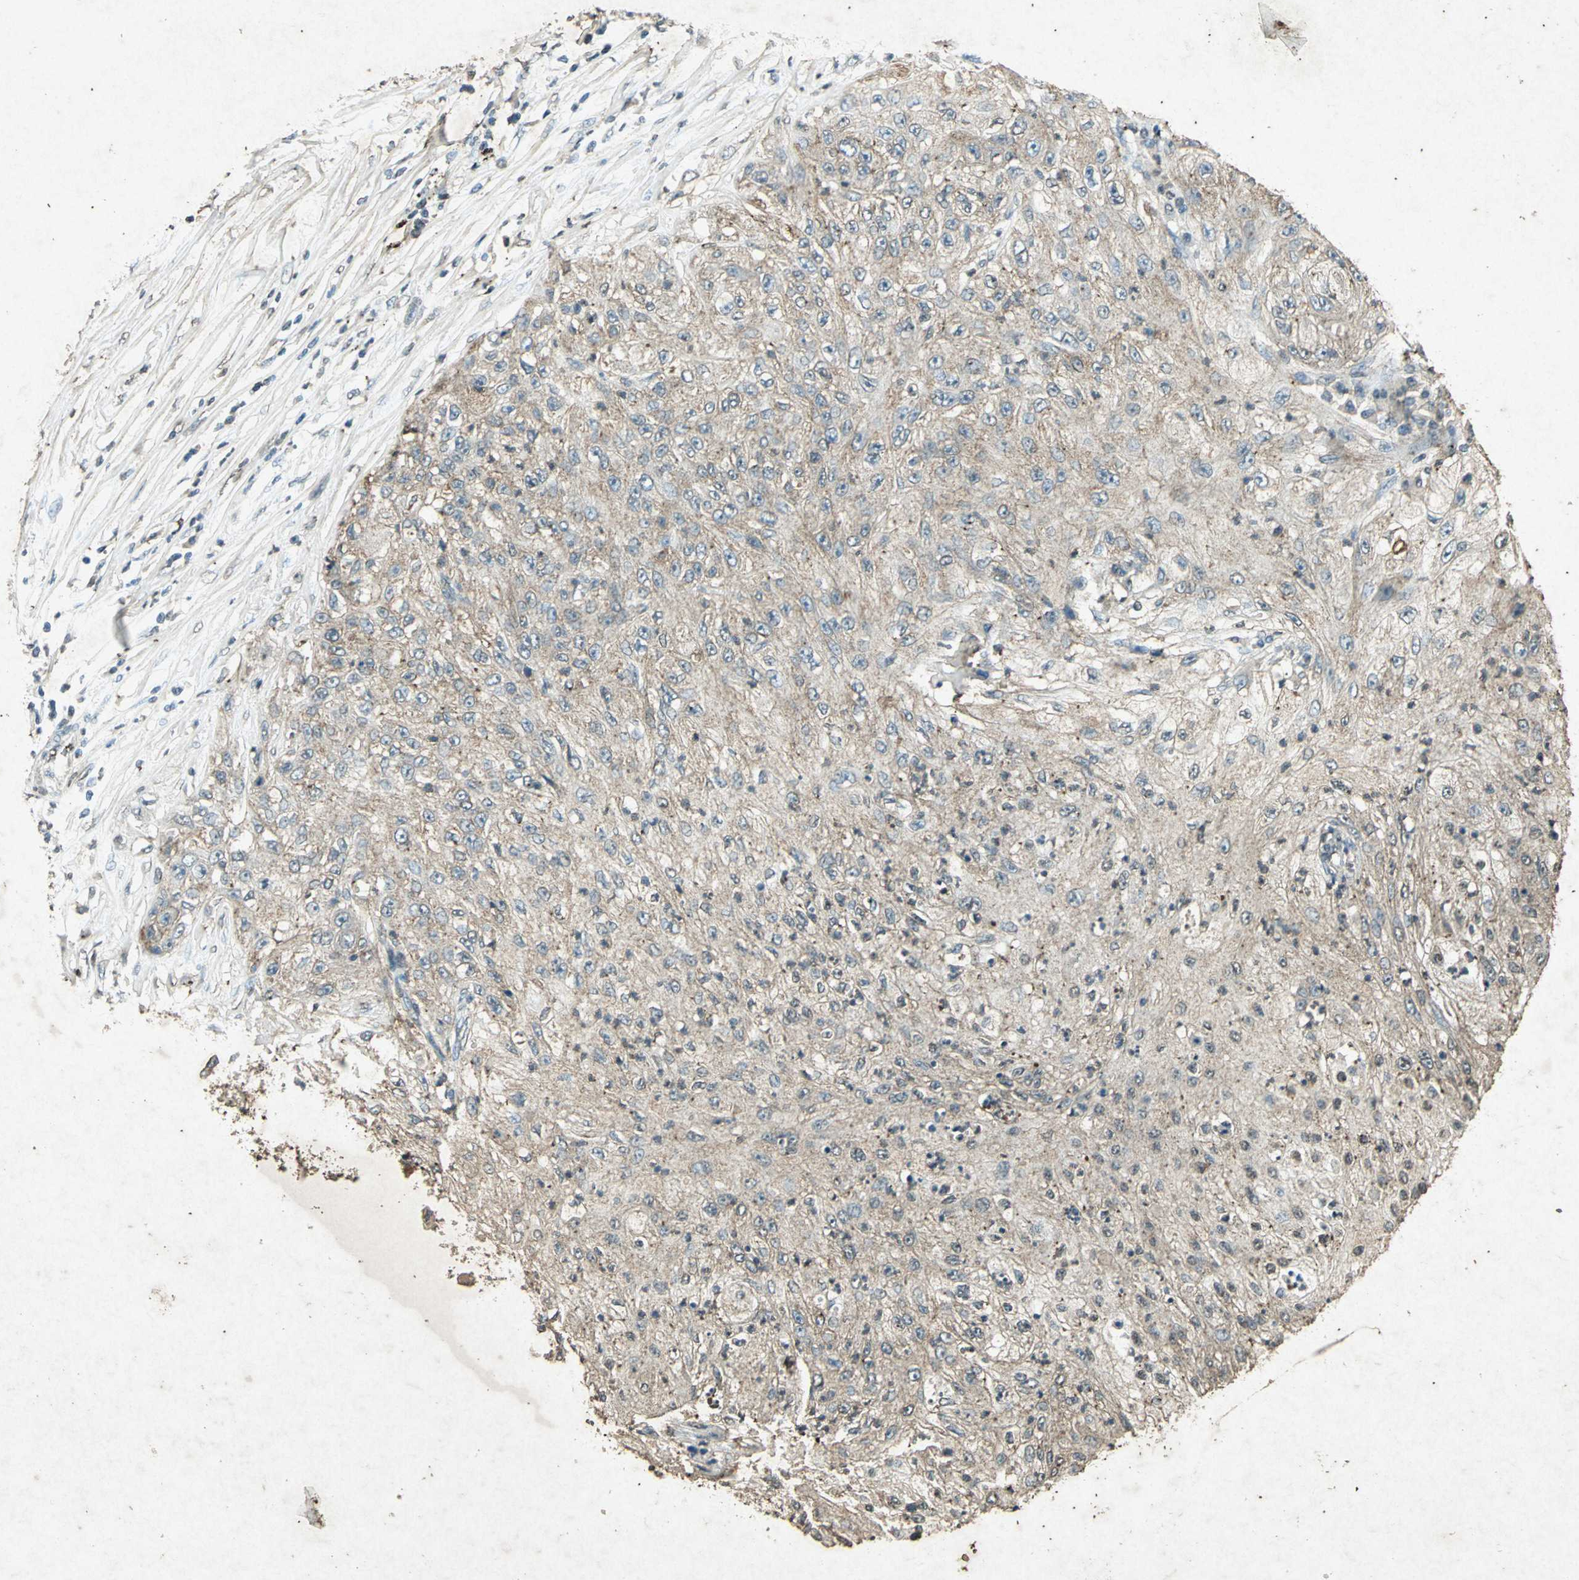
{"staining": {"intensity": "weak", "quantity": "25%-75%", "location": "cytoplasmic/membranous"}, "tissue": "lung cancer", "cell_type": "Tumor cells", "image_type": "cancer", "snomed": [{"axis": "morphology", "description": "Inflammation, NOS"}, {"axis": "morphology", "description": "Squamous cell carcinoma, NOS"}, {"axis": "topography", "description": "Lymph node"}, {"axis": "topography", "description": "Soft tissue"}, {"axis": "topography", "description": "Lung"}], "caption": "Tumor cells show low levels of weak cytoplasmic/membranous staining in approximately 25%-75% of cells in human lung cancer (squamous cell carcinoma).", "gene": "PSEN1", "patient": {"sex": "male", "age": 66}}